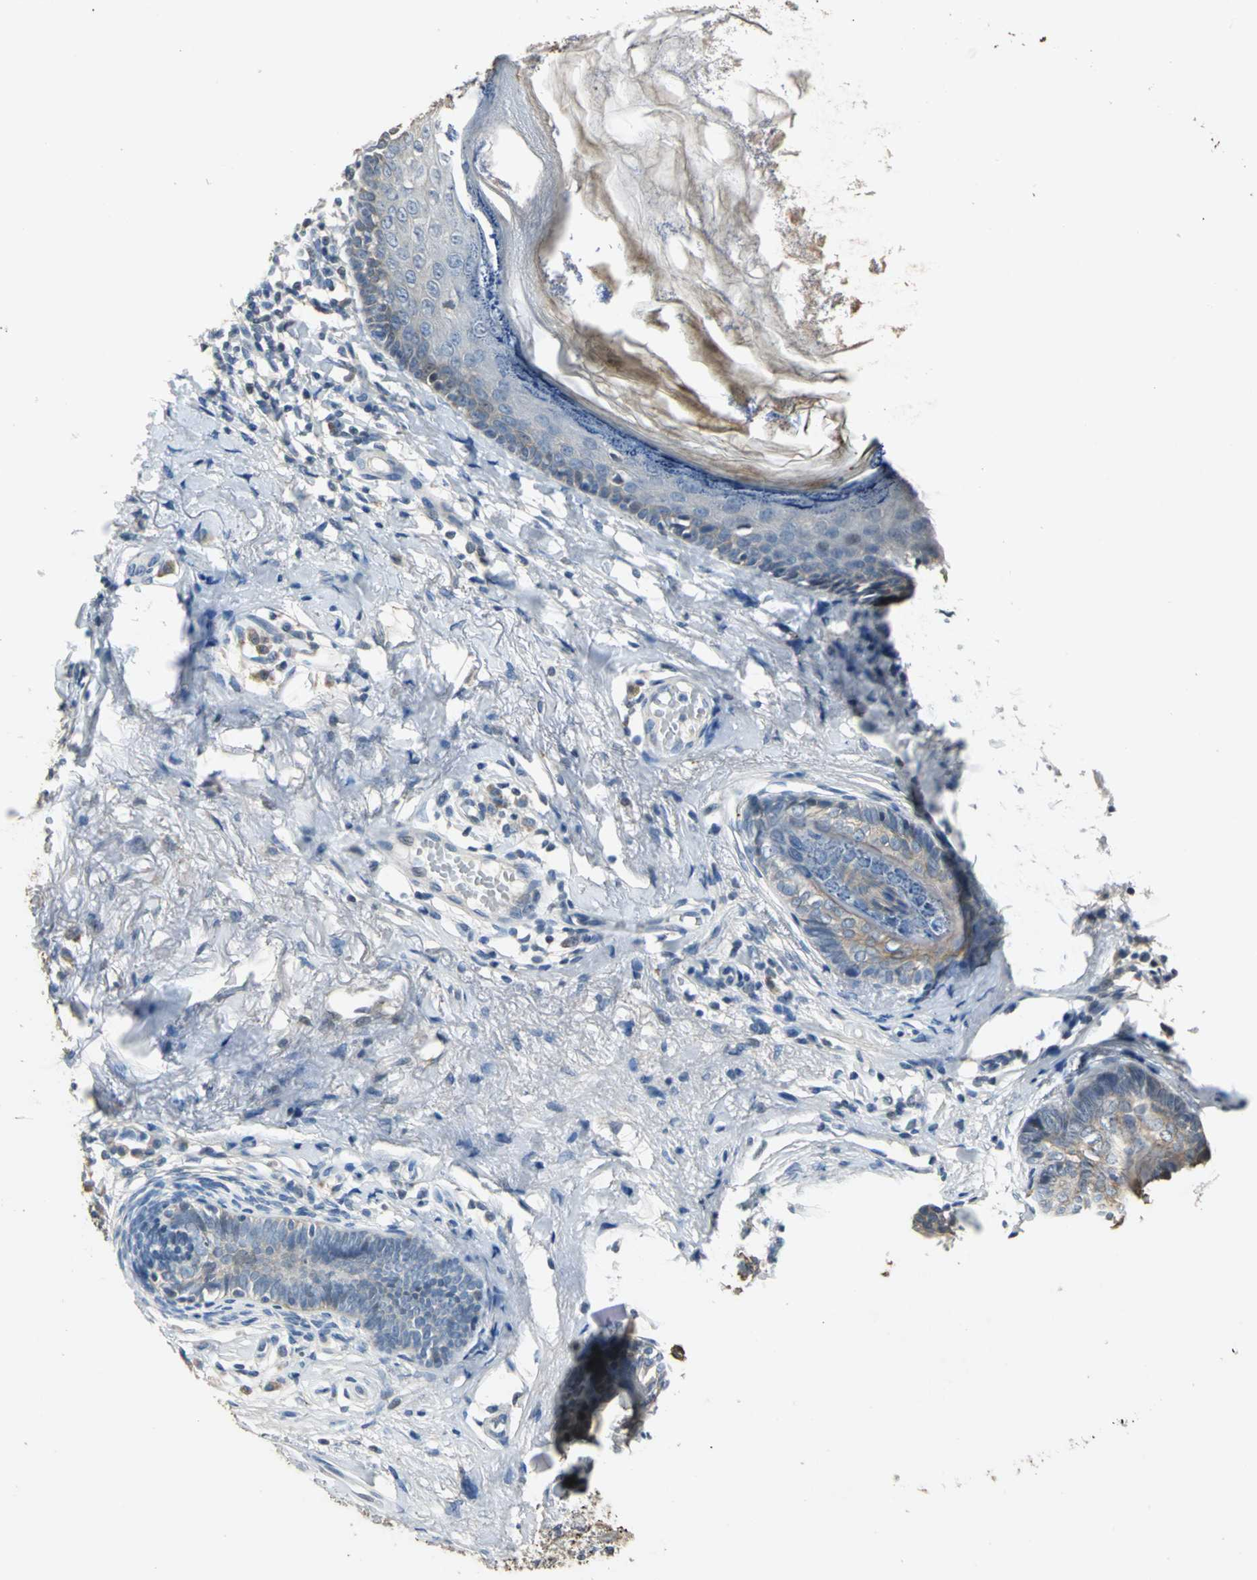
{"staining": {"intensity": "moderate", "quantity": "25%-75%", "location": "cytoplasmic/membranous"}, "tissue": "skin cancer", "cell_type": "Tumor cells", "image_type": "cancer", "snomed": [{"axis": "morphology", "description": "Normal tissue, NOS"}, {"axis": "morphology", "description": "Basal cell carcinoma"}, {"axis": "topography", "description": "Skin"}], "caption": "Skin basal cell carcinoma tissue shows moderate cytoplasmic/membranous expression in about 25%-75% of tumor cells (DAB IHC, brown staining for protein, blue staining for nuclei).", "gene": "JADE3", "patient": {"sex": "female", "age": 69}}